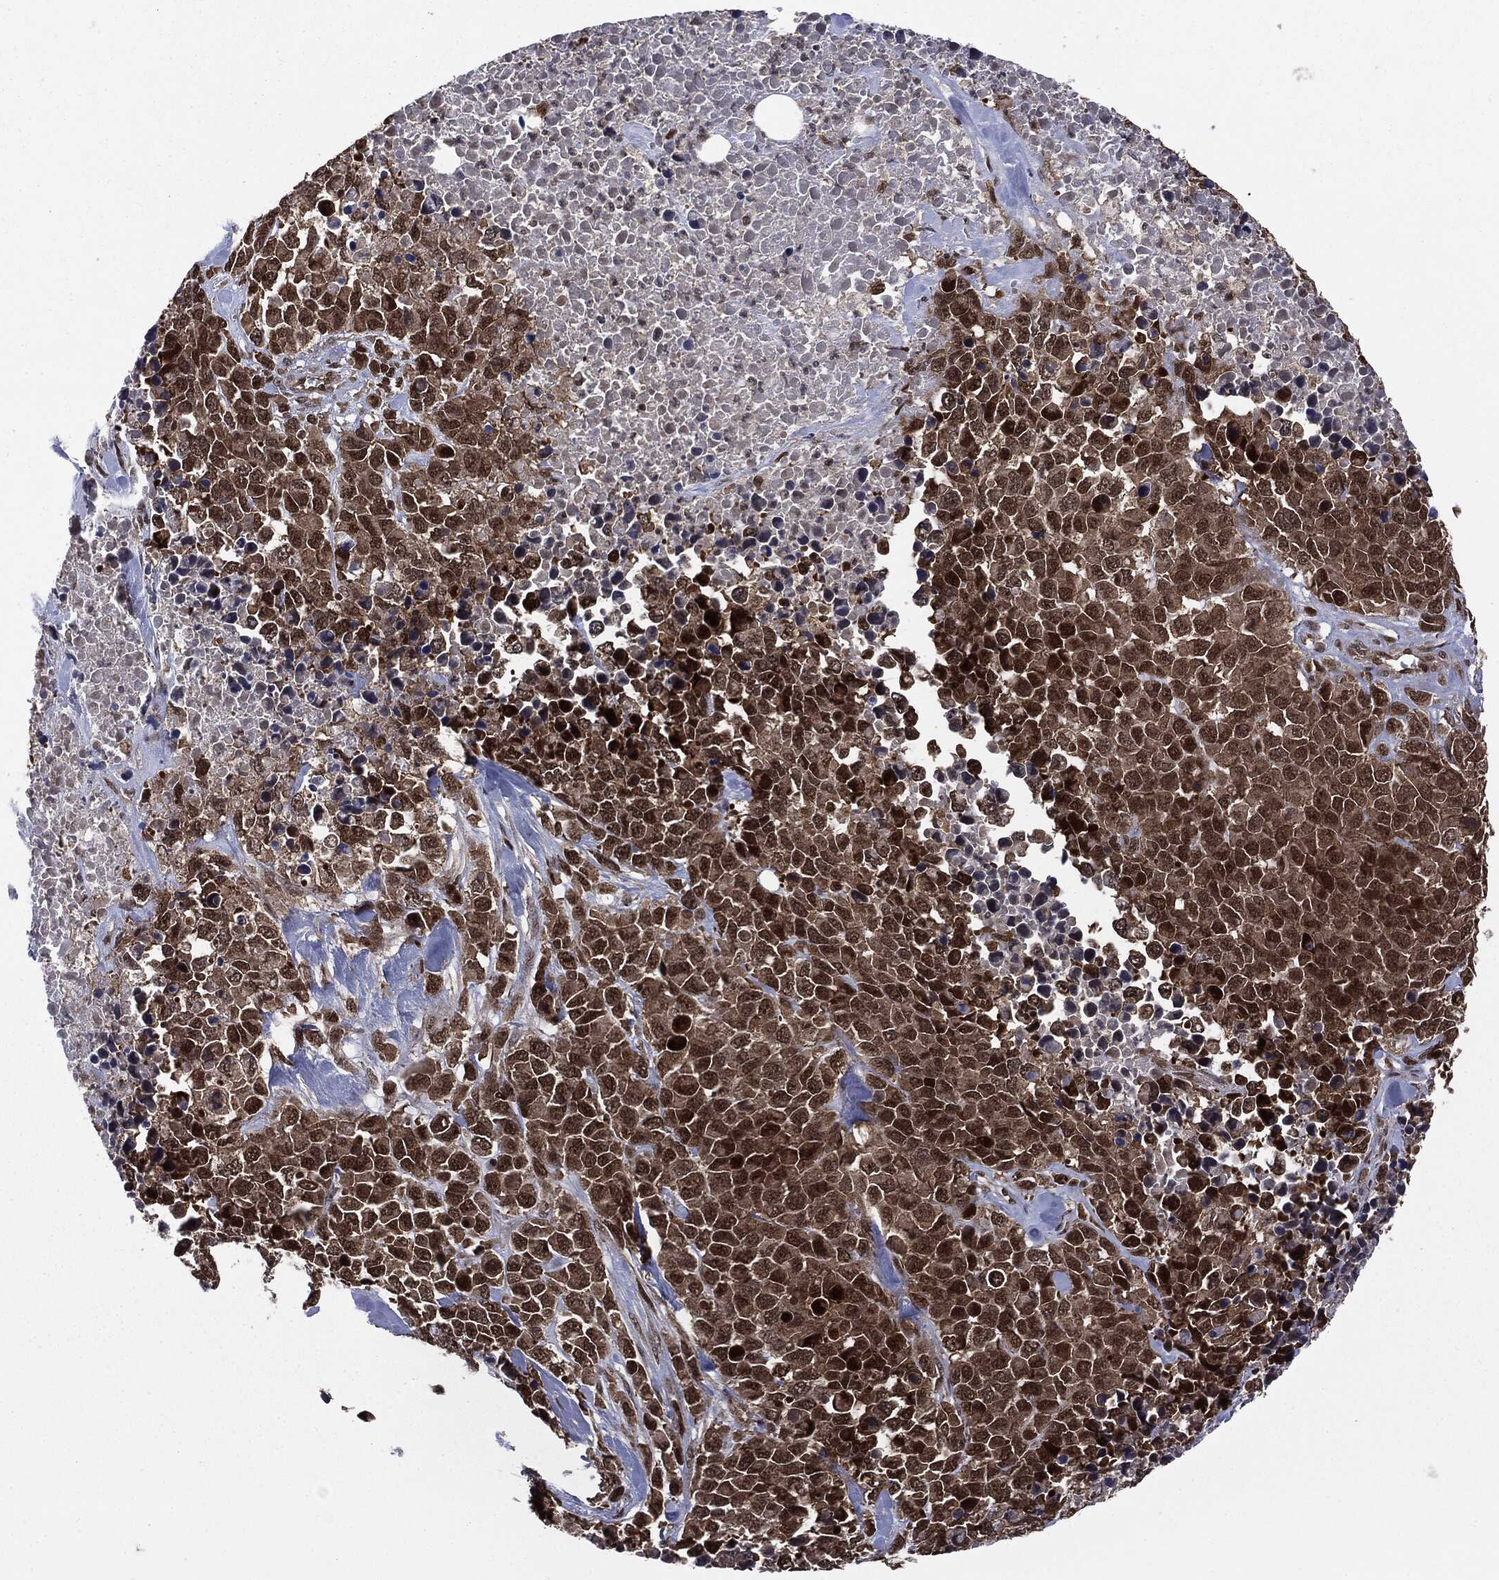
{"staining": {"intensity": "strong", "quantity": ">75%", "location": "cytoplasmic/membranous,nuclear"}, "tissue": "melanoma", "cell_type": "Tumor cells", "image_type": "cancer", "snomed": [{"axis": "morphology", "description": "Malignant melanoma, Metastatic site"}, {"axis": "topography", "description": "Skin"}], "caption": "Approximately >75% of tumor cells in human melanoma reveal strong cytoplasmic/membranous and nuclear protein expression as visualized by brown immunohistochemical staining.", "gene": "PTPA", "patient": {"sex": "male", "age": 84}}